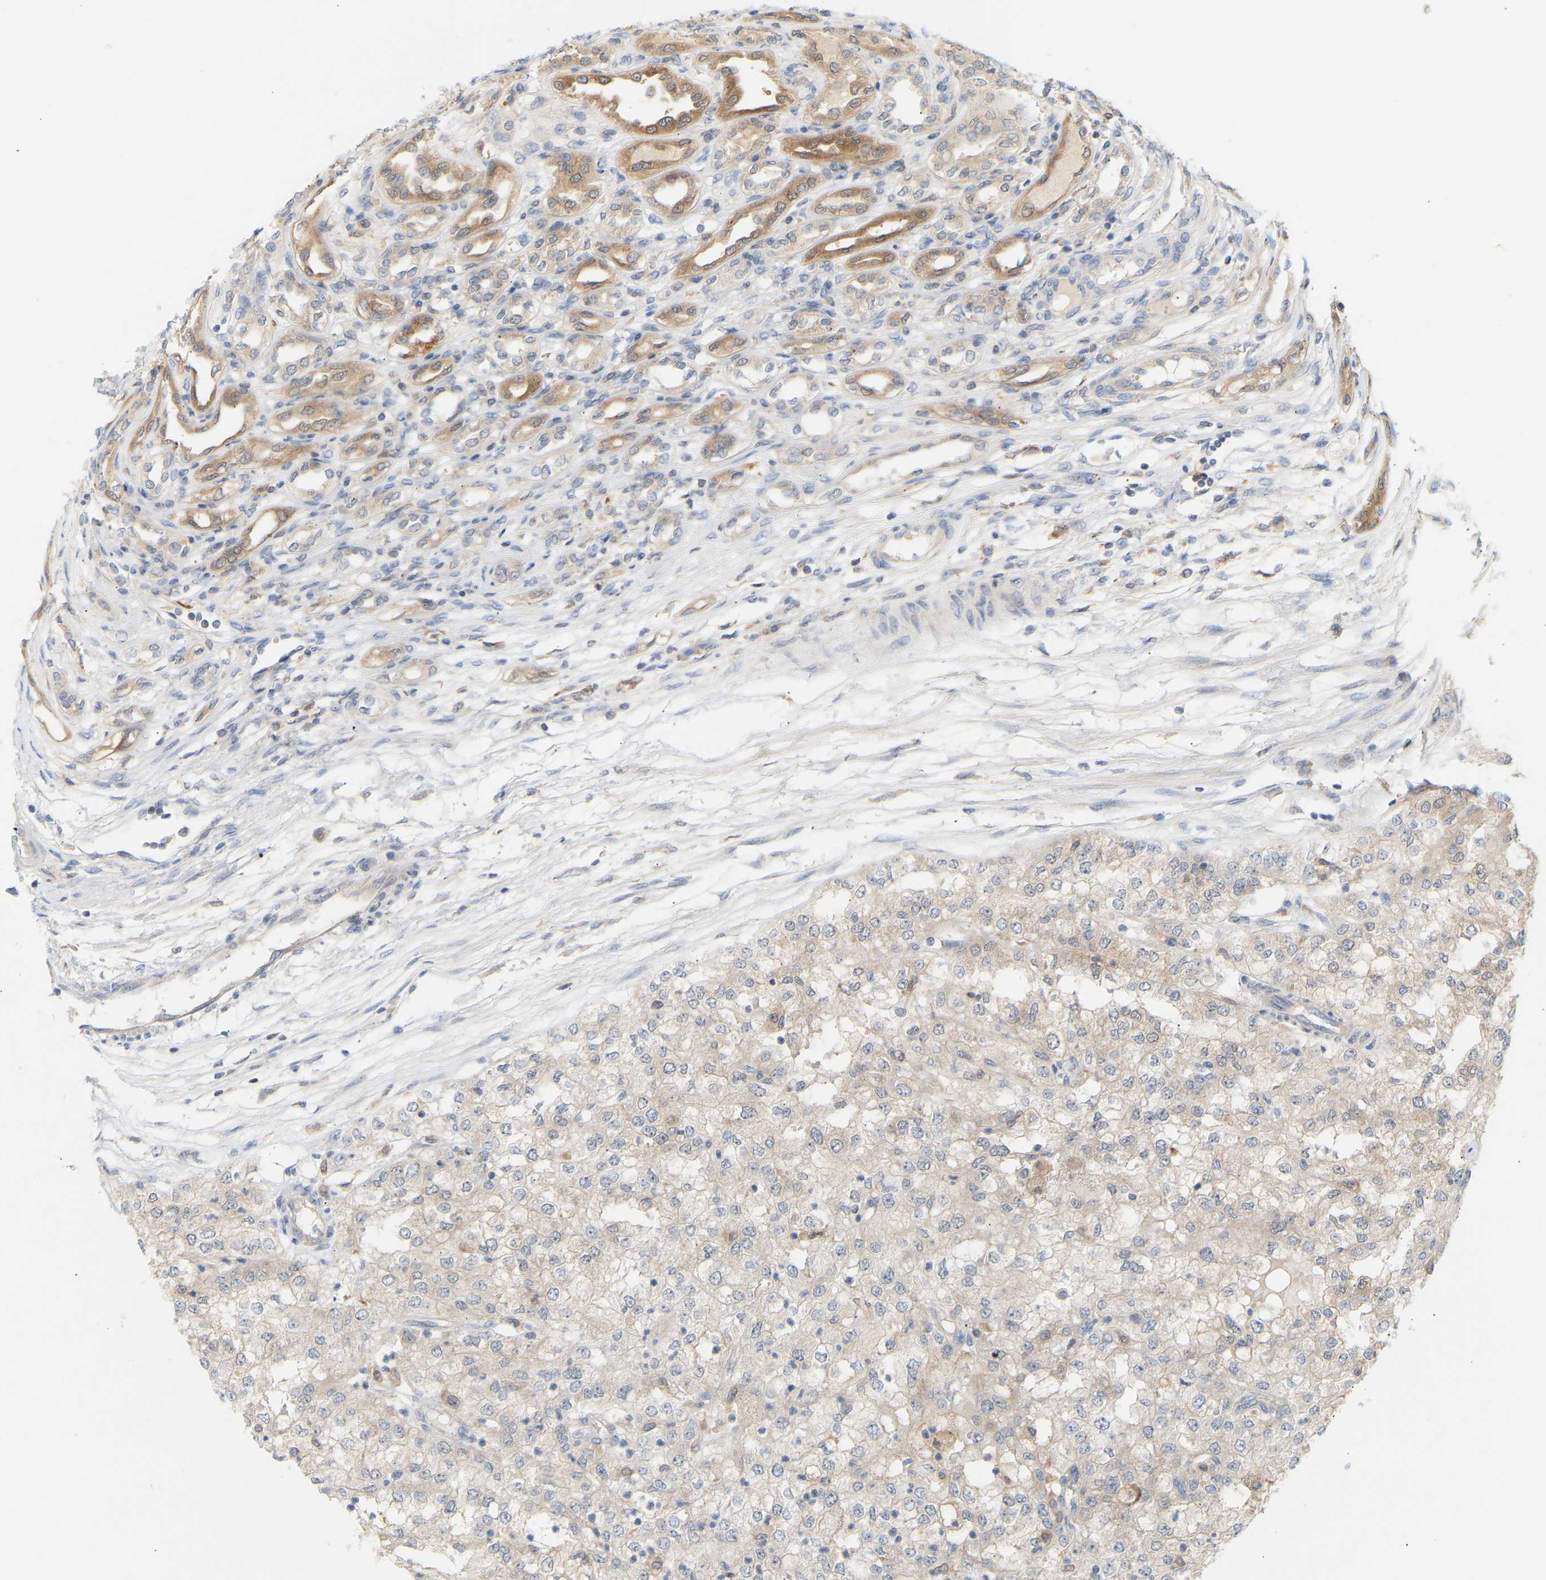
{"staining": {"intensity": "weak", "quantity": "<25%", "location": "cytoplasmic/membranous"}, "tissue": "renal cancer", "cell_type": "Tumor cells", "image_type": "cancer", "snomed": [{"axis": "morphology", "description": "Adenocarcinoma, NOS"}, {"axis": "topography", "description": "Kidney"}], "caption": "Renal cancer stained for a protein using immunohistochemistry shows no staining tumor cells.", "gene": "TPMT", "patient": {"sex": "female", "age": 54}}